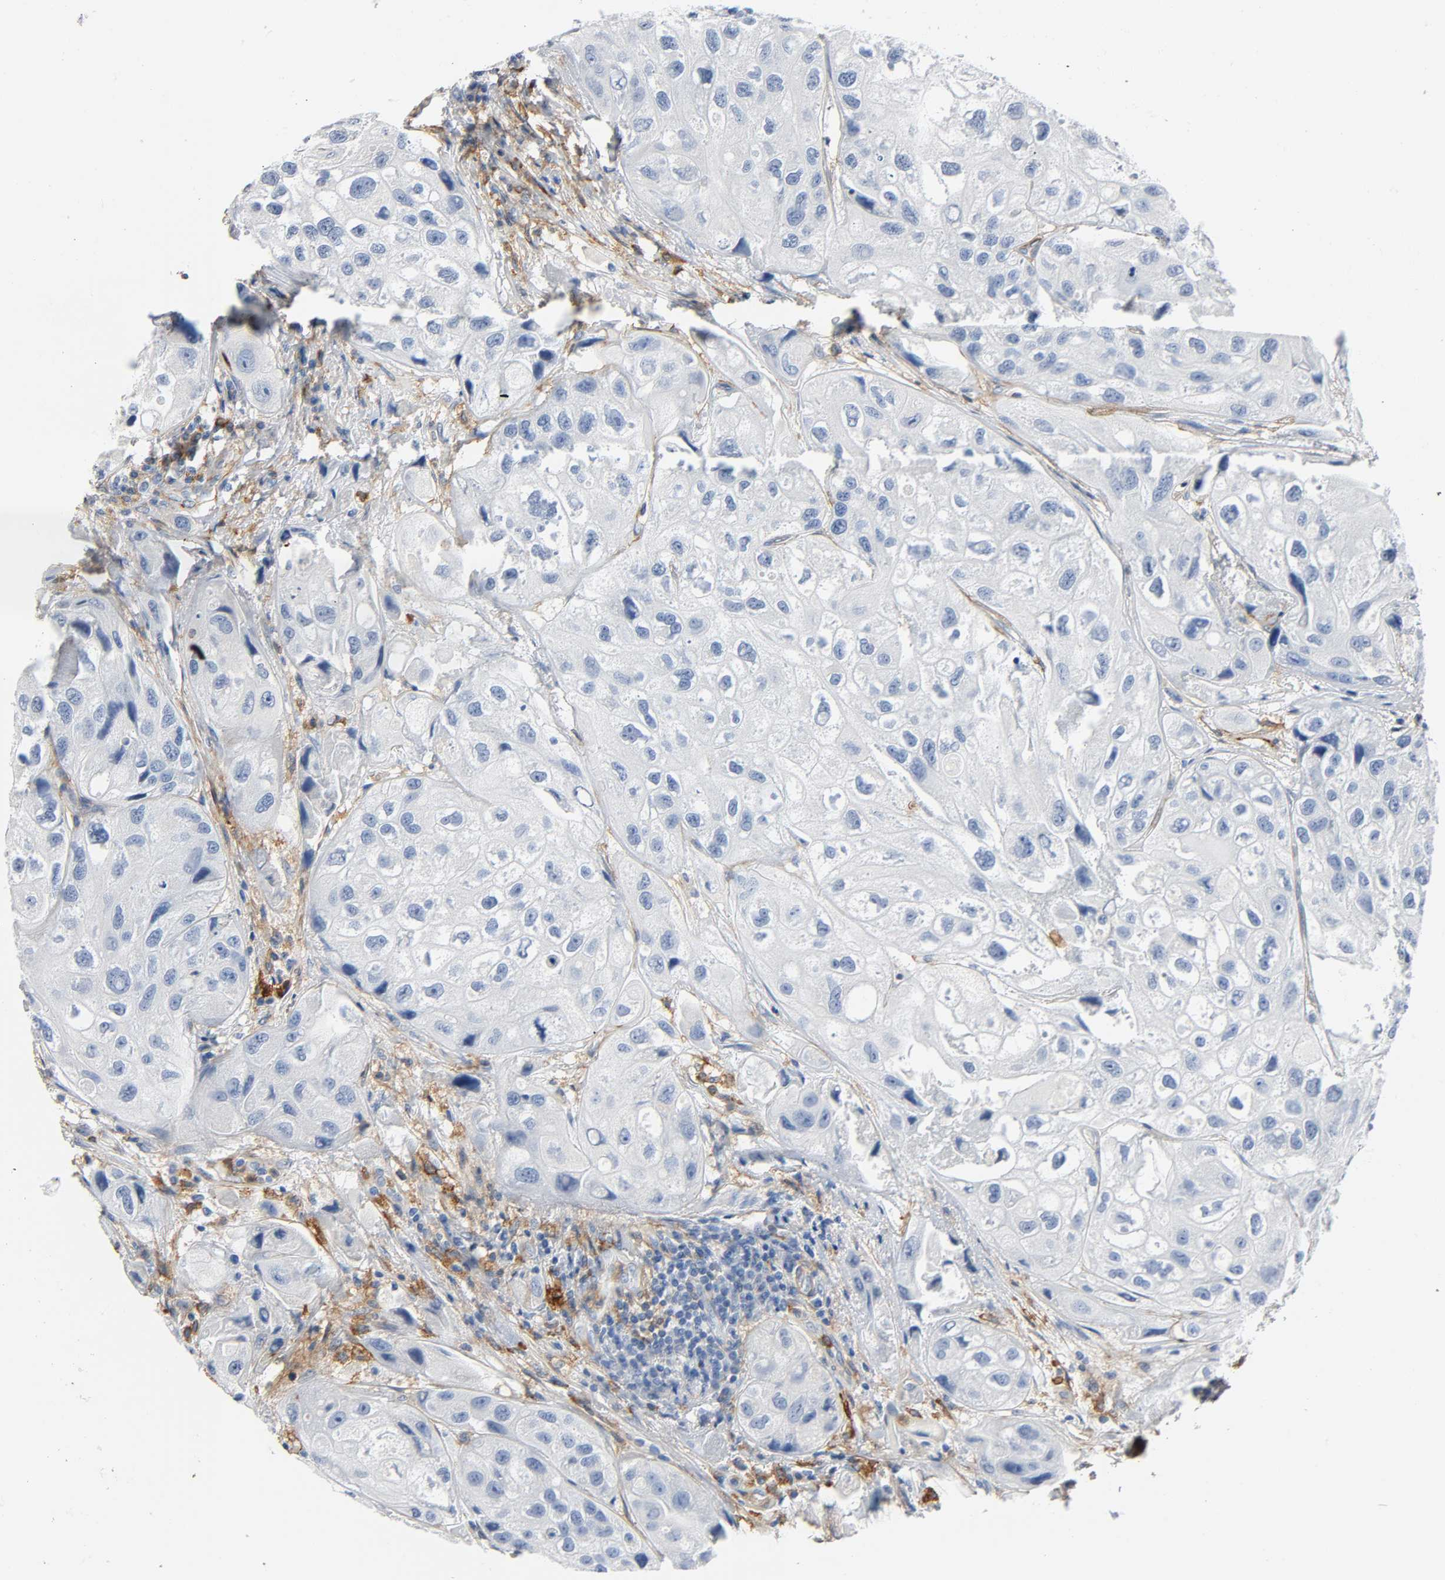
{"staining": {"intensity": "negative", "quantity": "none", "location": "none"}, "tissue": "urothelial cancer", "cell_type": "Tumor cells", "image_type": "cancer", "snomed": [{"axis": "morphology", "description": "Urothelial carcinoma, High grade"}, {"axis": "topography", "description": "Urinary bladder"}], "caption": "The image reveals no significant expression in tumor cells of urothelial cancer.", "gene": "ANPEP", "patient": {"sex": "female", "age": 64}}